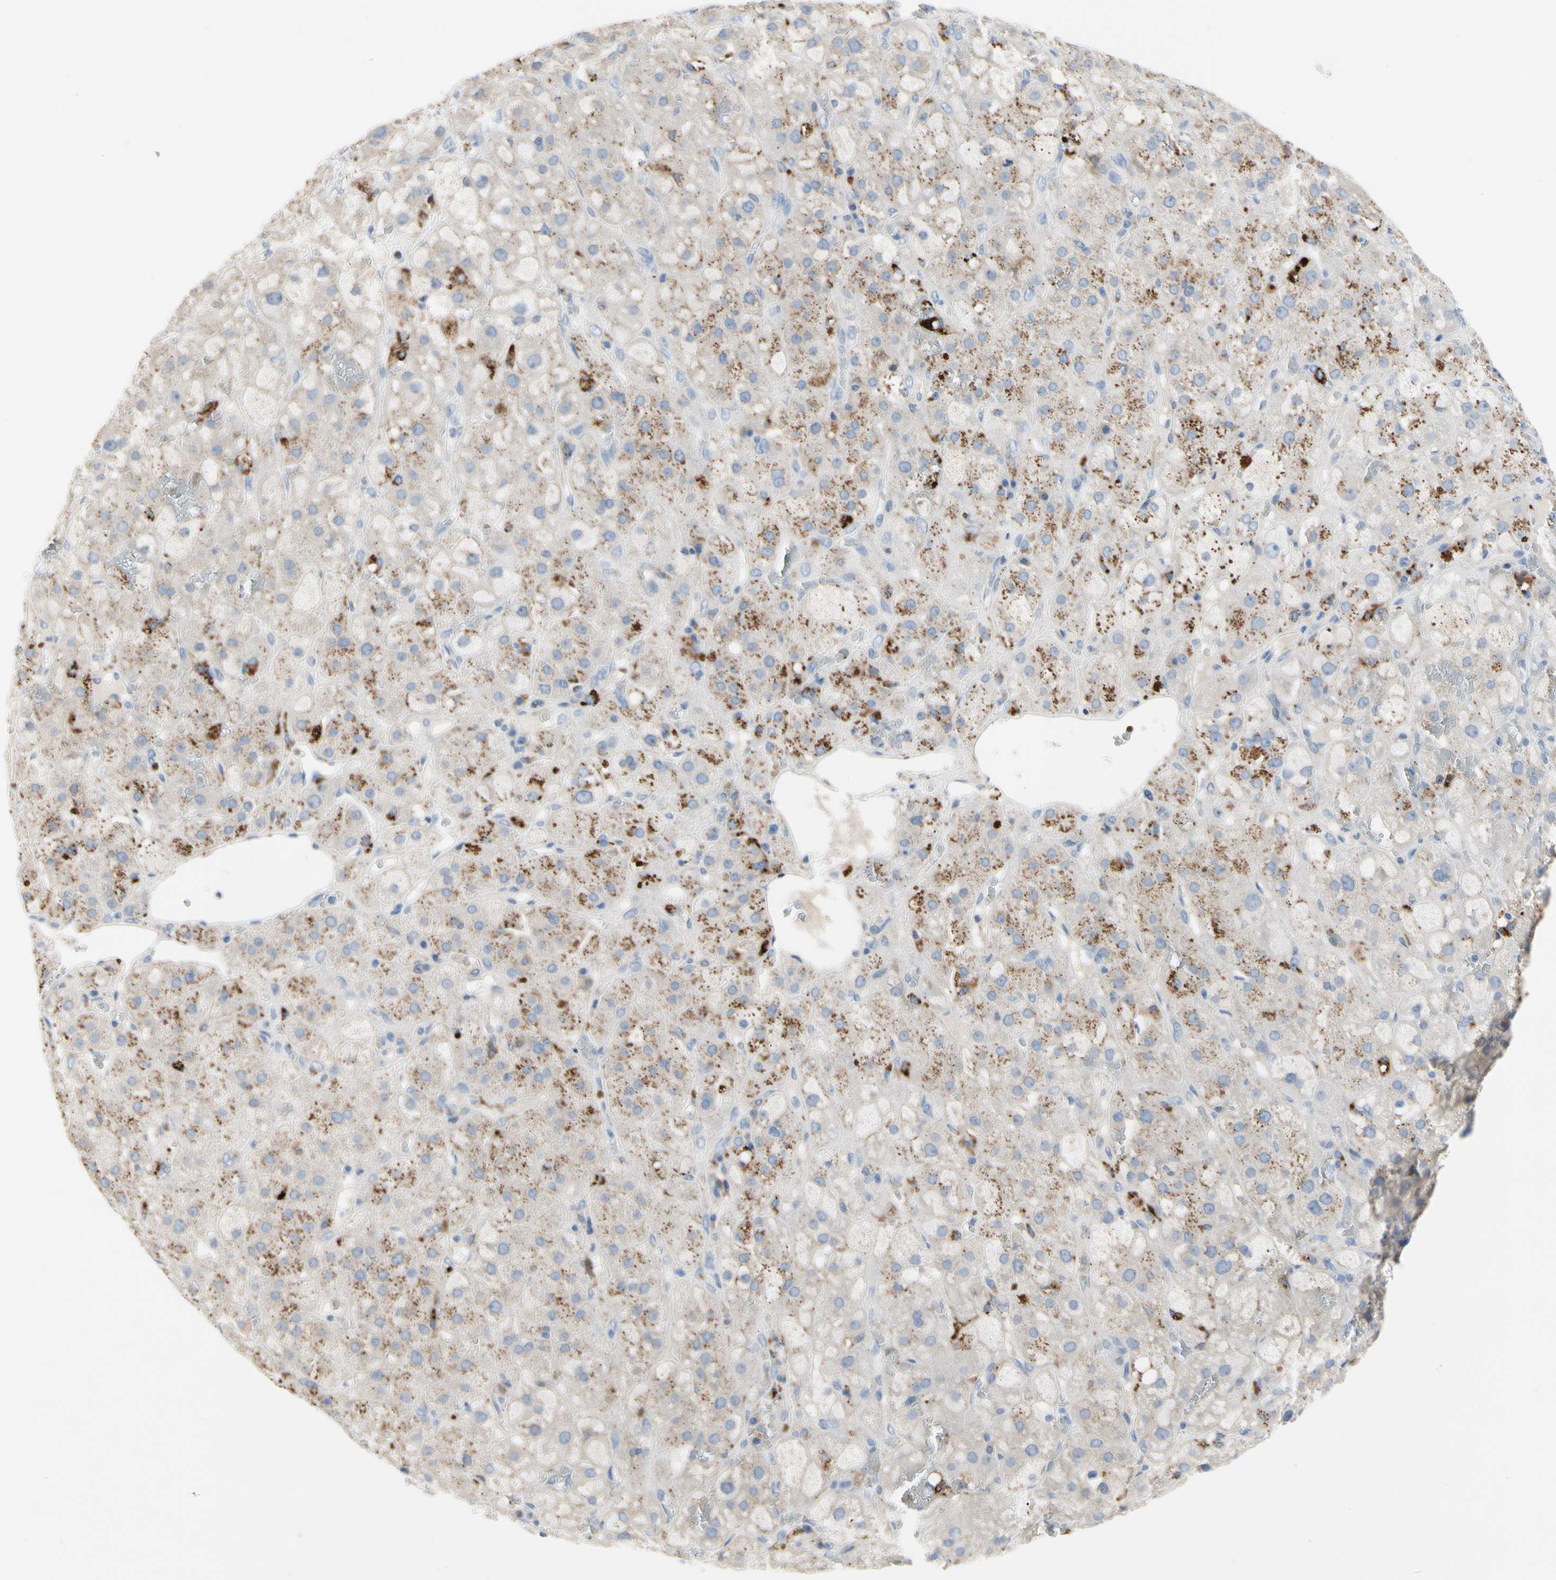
{"staining": {"intensity": "moderate", "quantity": "25%-75%", "location": "cytoplasmic/membranous"}, "tissue": "adrenal gland", "cell_type": "Glandular cells", "image_type": "normal", "snomed": [{"axis": "morphology", "description": "Normal tissue, NOS"}, {"axis": "topography", "description": "Adrenal gland"}], "caption": "Immunohistochemistry of normal adrenal gland reveals medium levels of moderate cytoplasmic/membranous staining in about 25%-75% of glandular cells.", "gene": "RETSAT", "patient": {"sex": "female", "age": 47}}